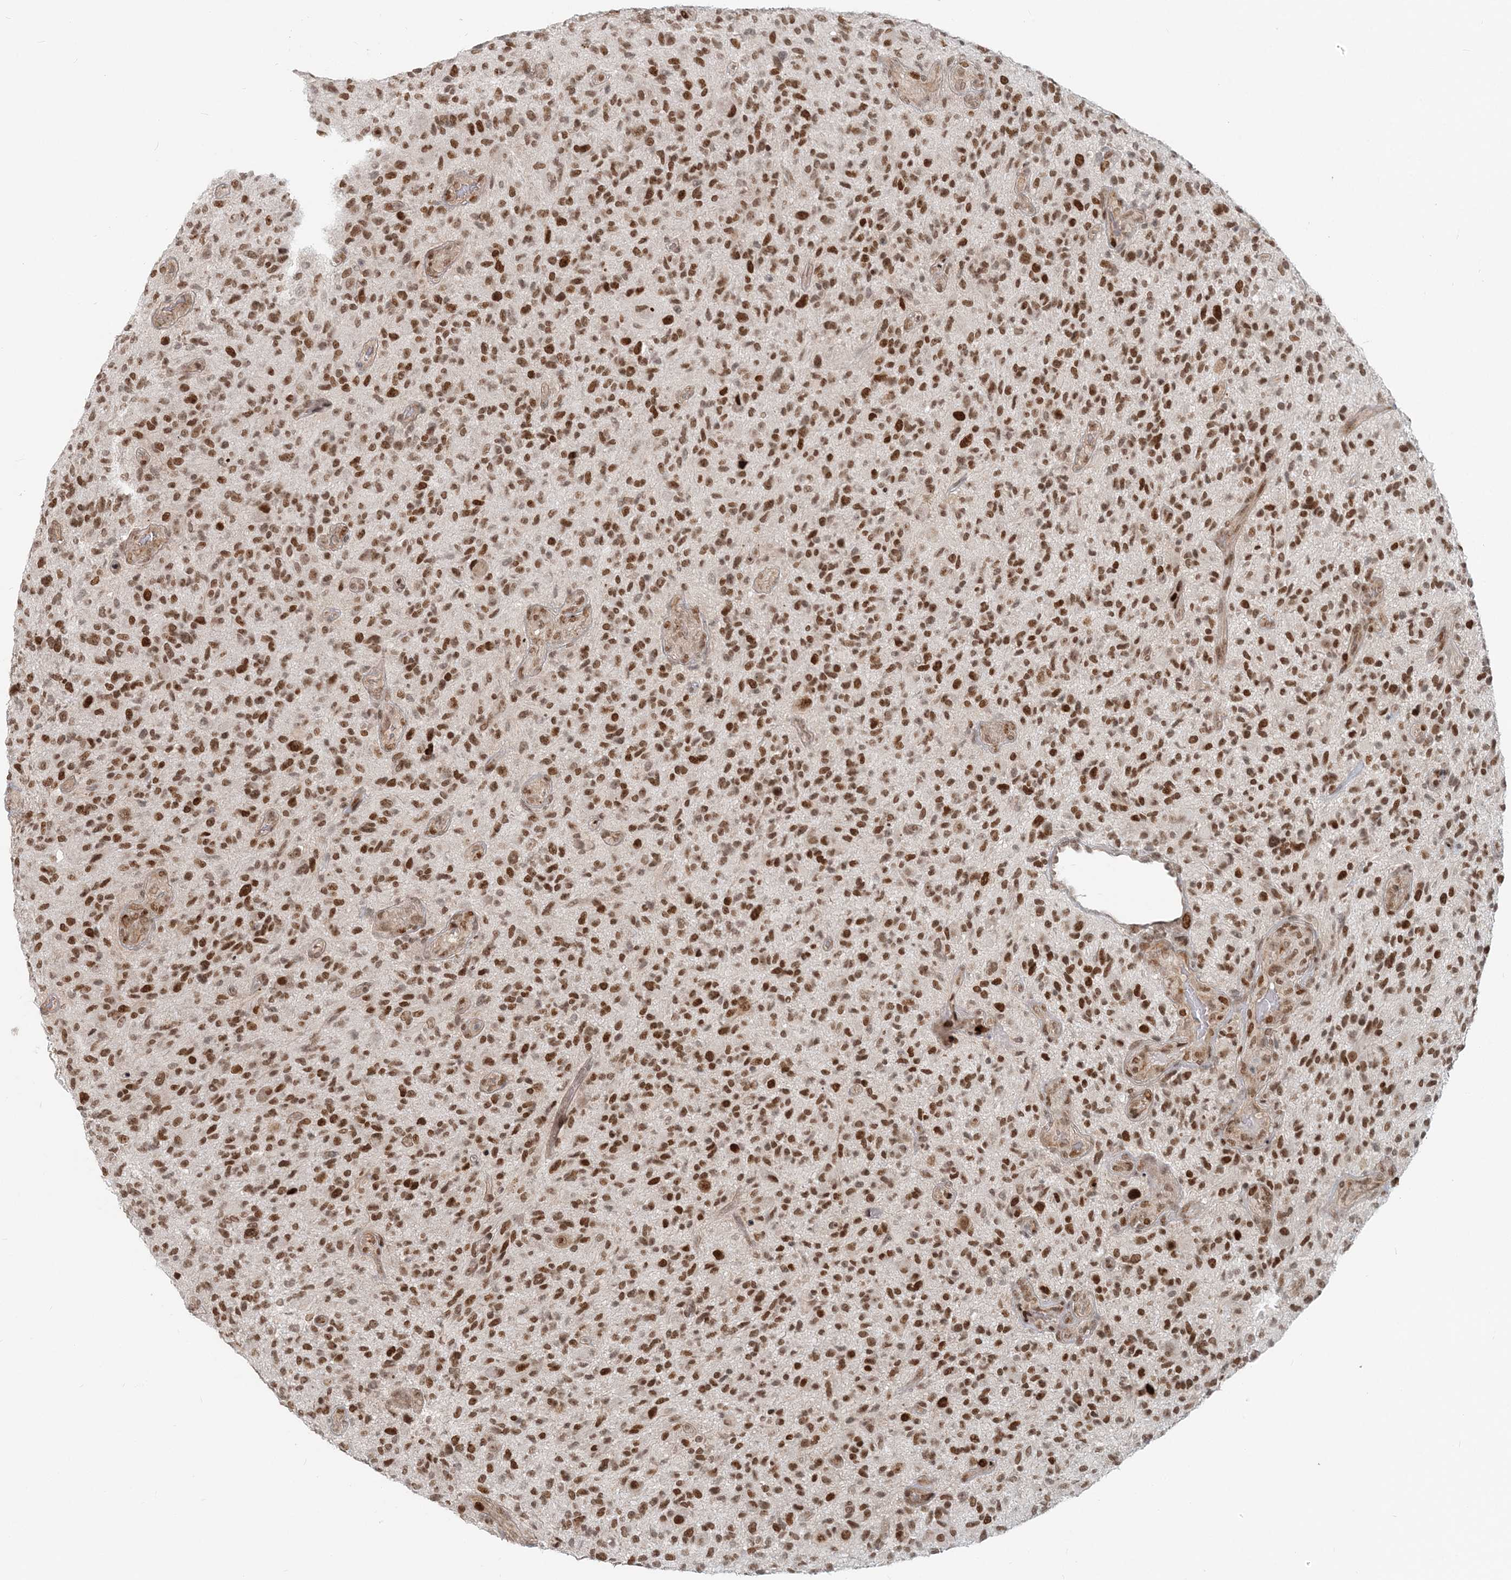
{"staining": {"intensity": "moderate", "quantity": ">75%", "location": "nuclear"}, "tissue": "glioma", "cell_type": "Tumor cells", "image_type": "cancer", "snomed": [{"axis": "morphology", "description": "Glioma, malignant, High grade"}, {"axis": "topography", "description": "Brain"}], "caption": "A brown stain labels moderate nuclear expression of a protein in malignant high-grade glioma tumor cells.", "gene": "BAZ1B", "patient": {"sex": "male", "age": 47}}